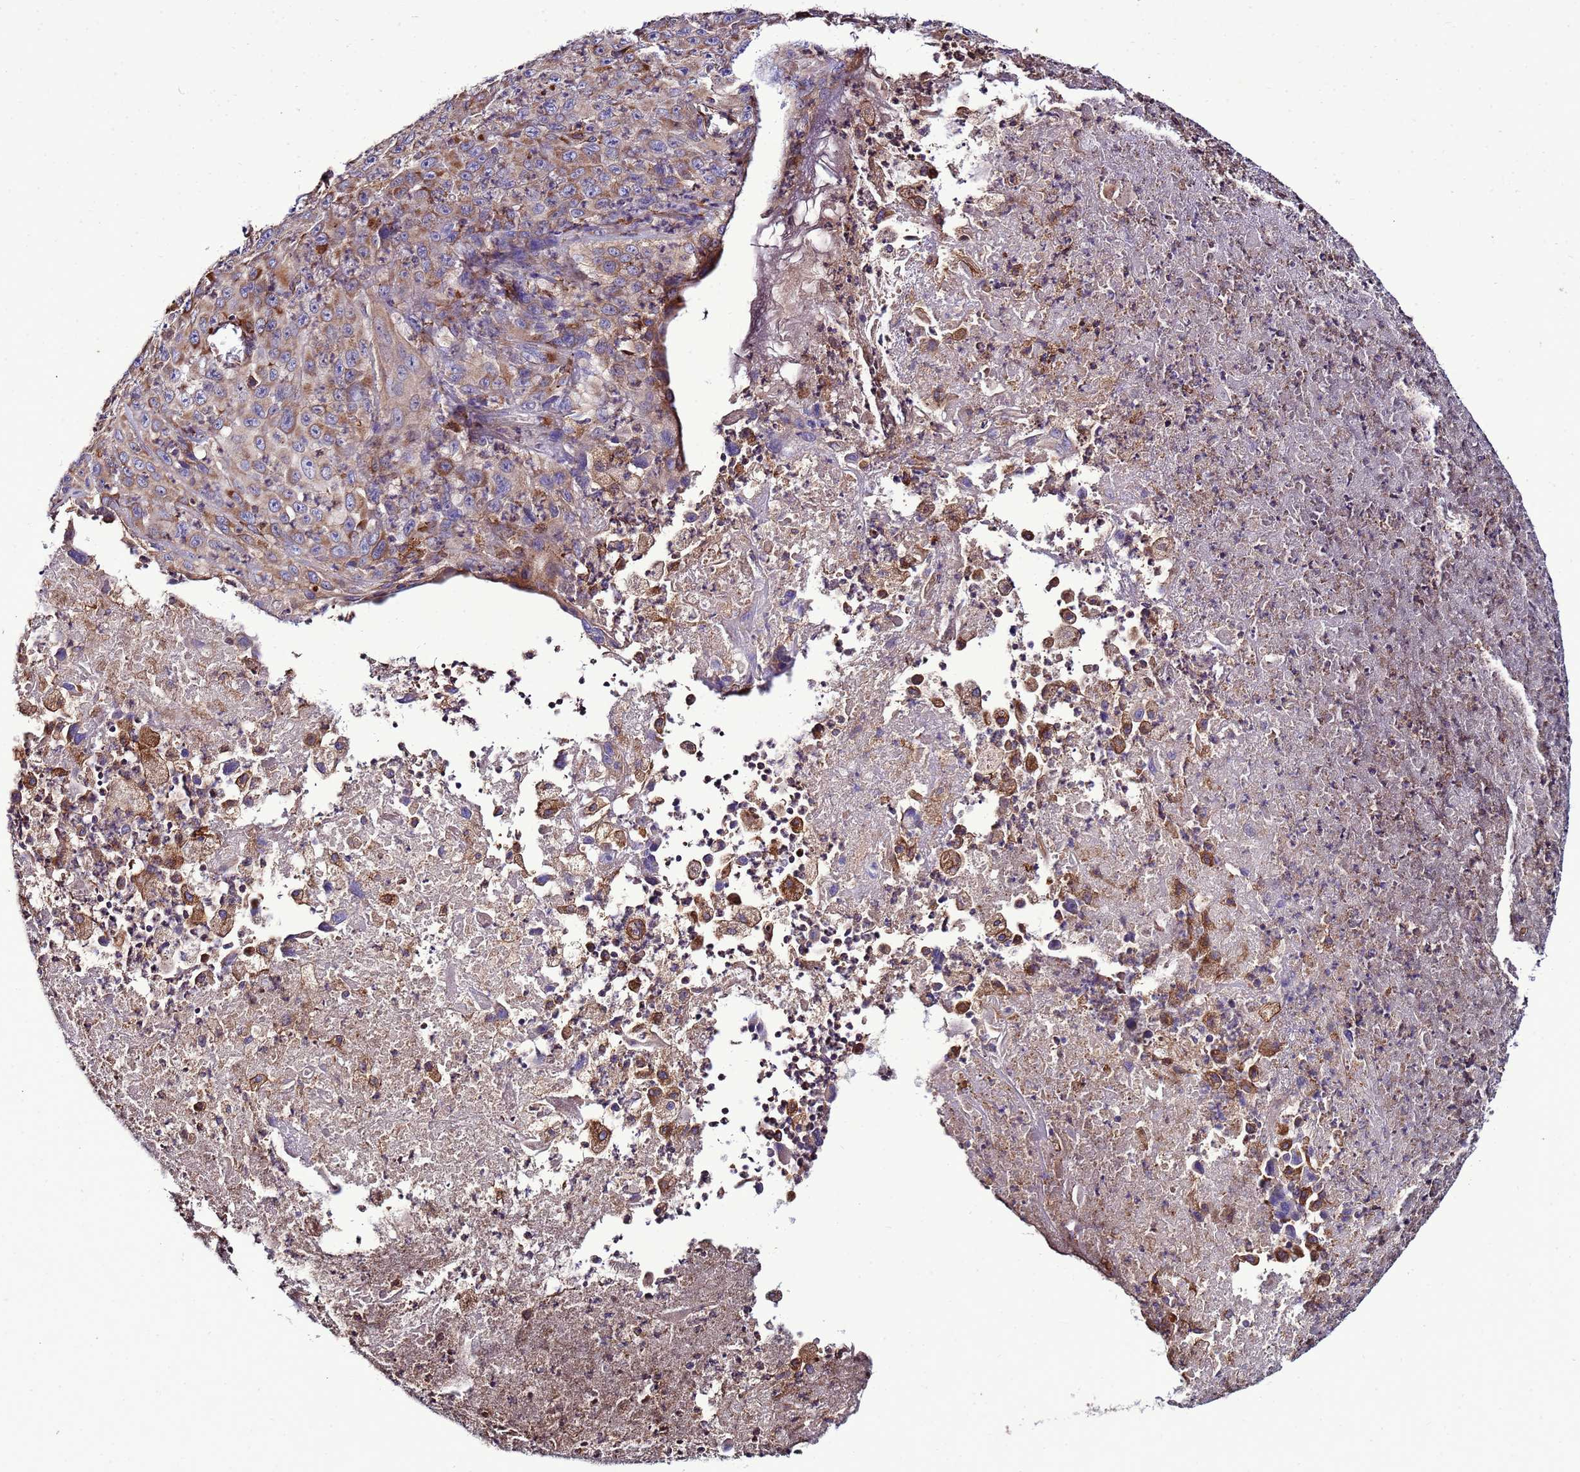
{"staining": {"intensity": "moderate", "quantity": ">75%", "location": "cytoplasmic/membranous"}, "tissue": "melanoma", "cell_type": "Tumor cells", "image_type": "cancer", "snomed": [{"axis": "morphology", "description": "Malignant melanoma, Metastatic site"}, {"axis": "topography", "description": "Brain"}], "caption": "Protein analysis of malignant melanoma (metastatic site) tissue shows moderate cytoplasmic/membranous staining in about >75% of tumor cells. (brown staining indicates protein expression, while blue staining denotes nuclei).", "gene": "ANTKMT", "patient": {"sex": "female", "age": 53}}